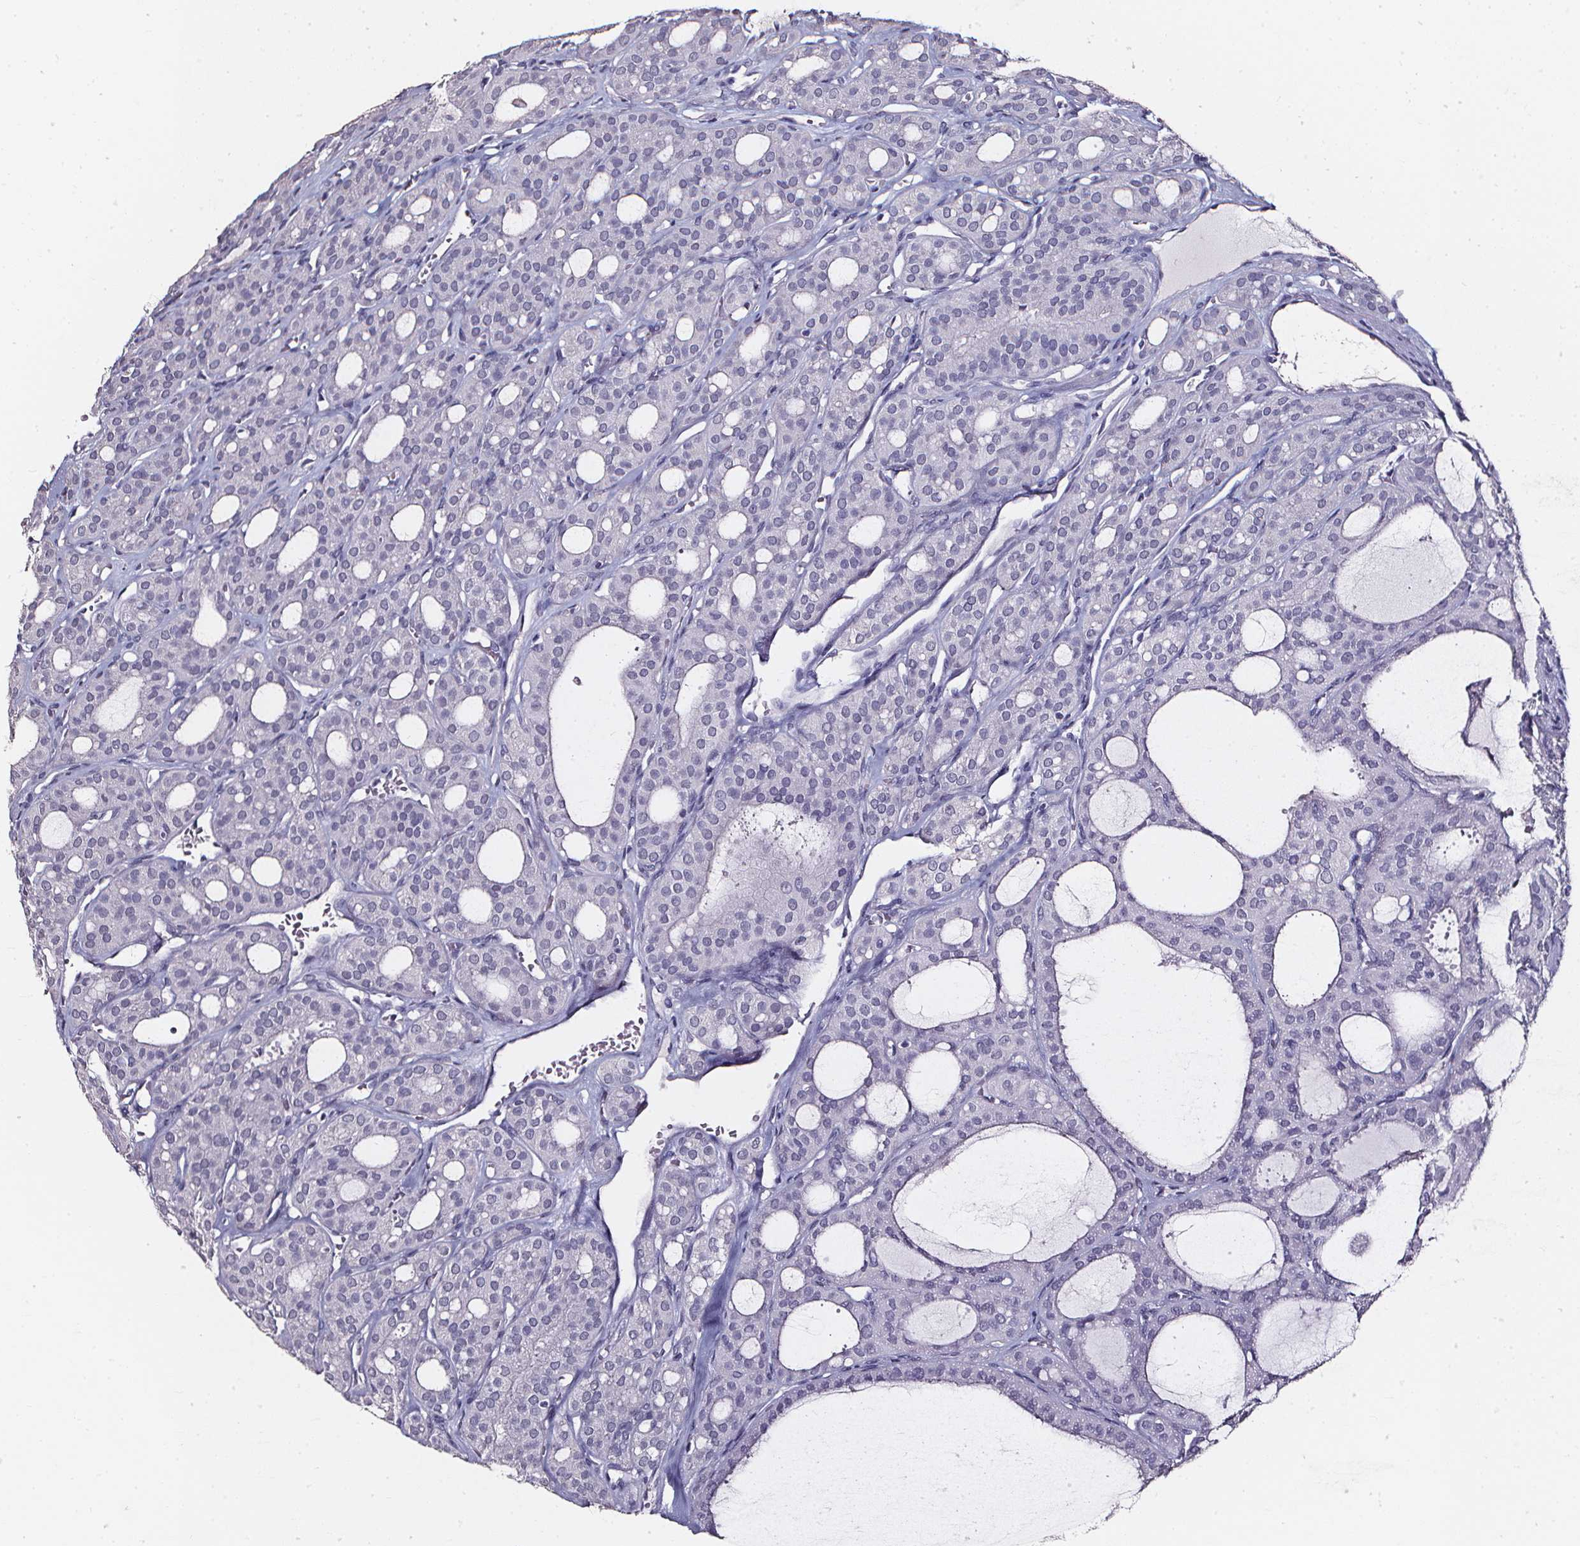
{"staining": {"intensity": "negative", "quantity": "none", "location": "none"}, "tissue": "thyroid cancer", "cell_type": "Tumor cells", "image_type": "cancer", "snomed": [{"axis": "morphology", "description": "Follicular adenoma carcinoma, NOS"}, {"axis": "topography", "description": "Thyroid gland"}], "caption": "This is an IHC micrograph of human follicular adenoma carcinoma (thyroid). There is no expression in tumor cells.", "gene": "DEFA5", "patient": {"sex": "male", "age": 75}}